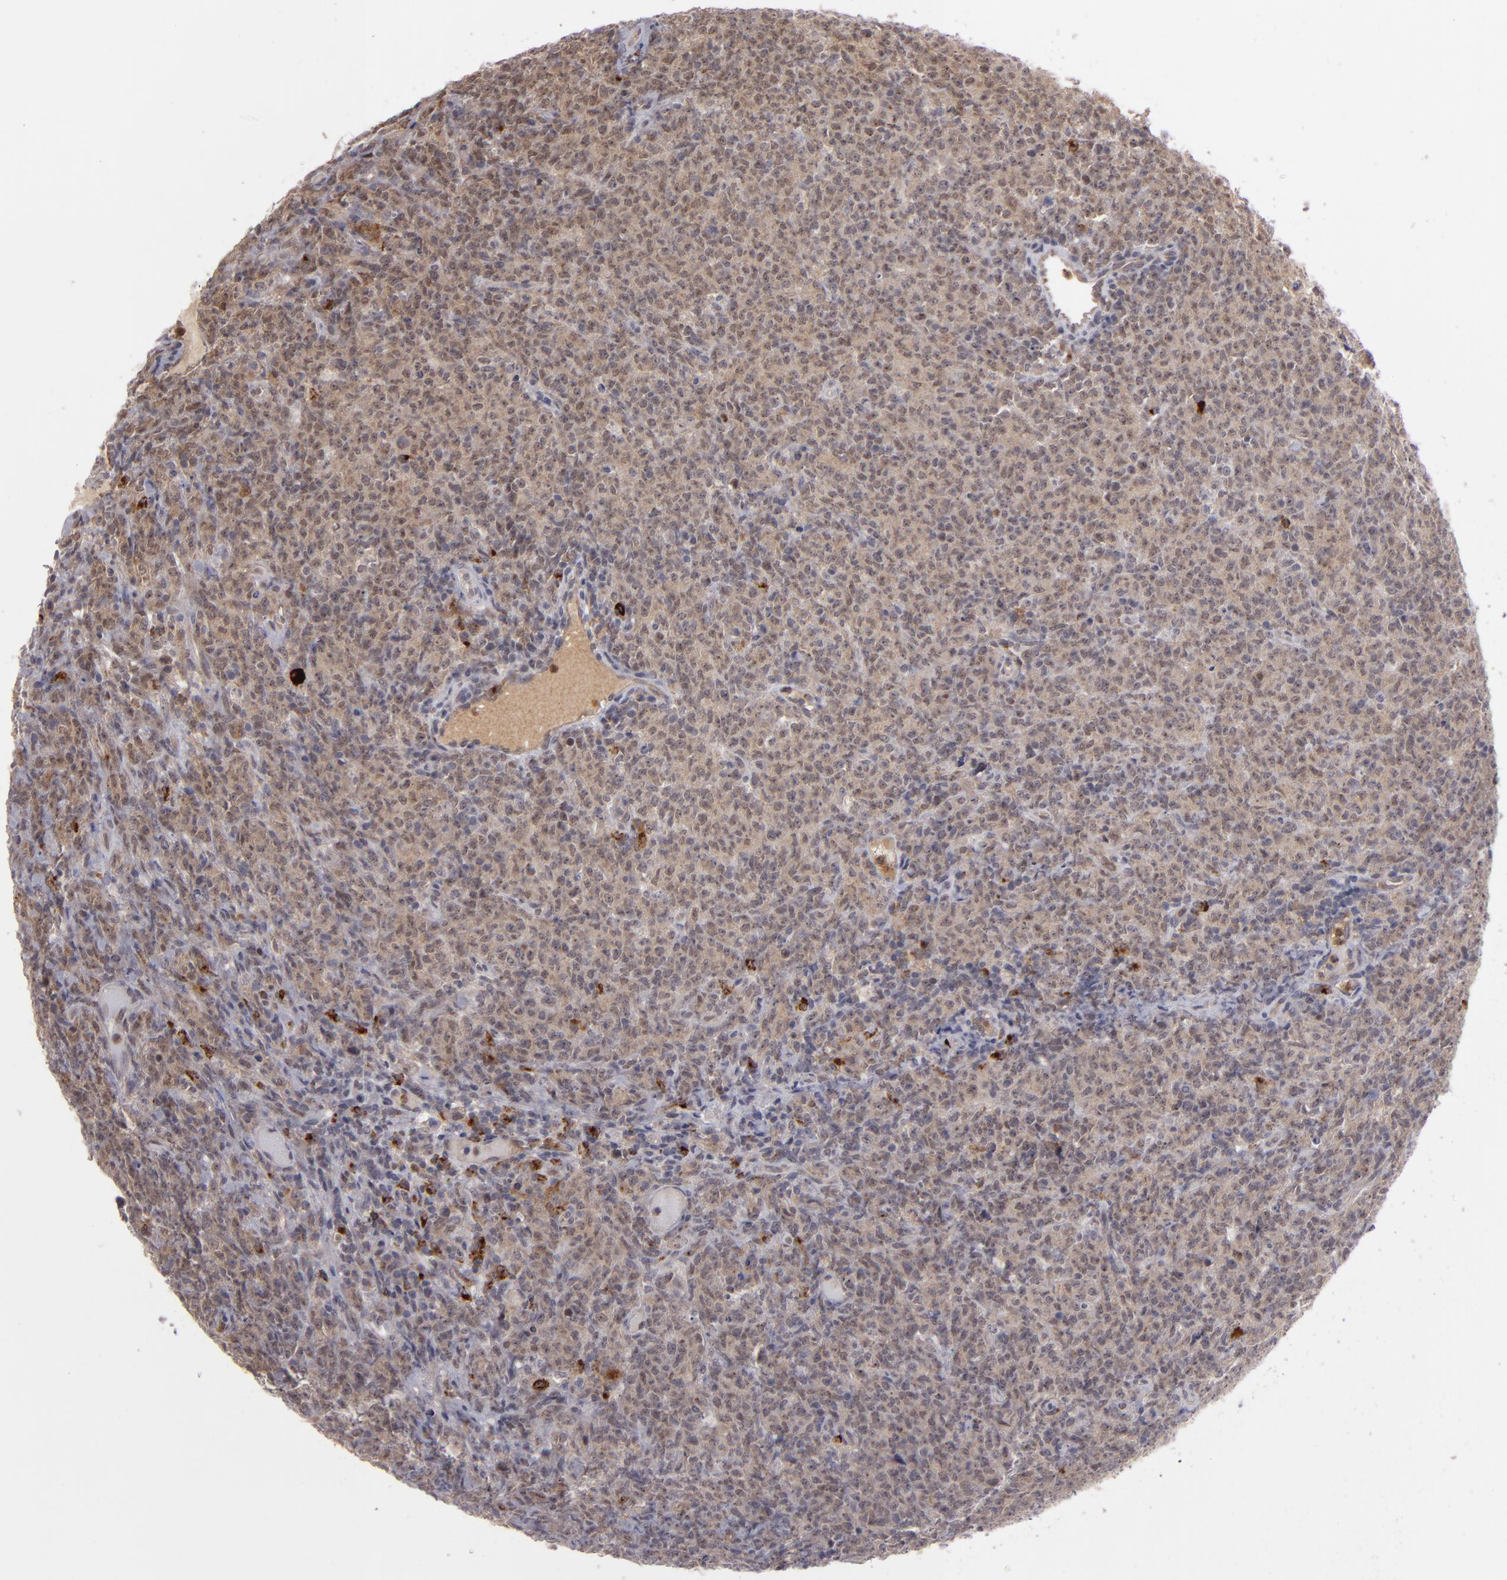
{"staining": {"intensity": "weak", "quantity": ">75%", "location": "nuclear"}, "tissue": "lymphoma", "cell_type": "Tumor cells", "image_type": "cancer", "snomed": [{"axis": "morphology", "description": "Malignant lymphoma, non-Hodgkin's type, High grade"}, {"axis": "topography", "description": "Tonsil"}], "caption": "This is a histology image of immunohistochemistry staining of lymphoma, which shows weak expression in the nuclear of tumor cells.", "gene": "STX3", "patient": {"sex": "female", "age": 36}}